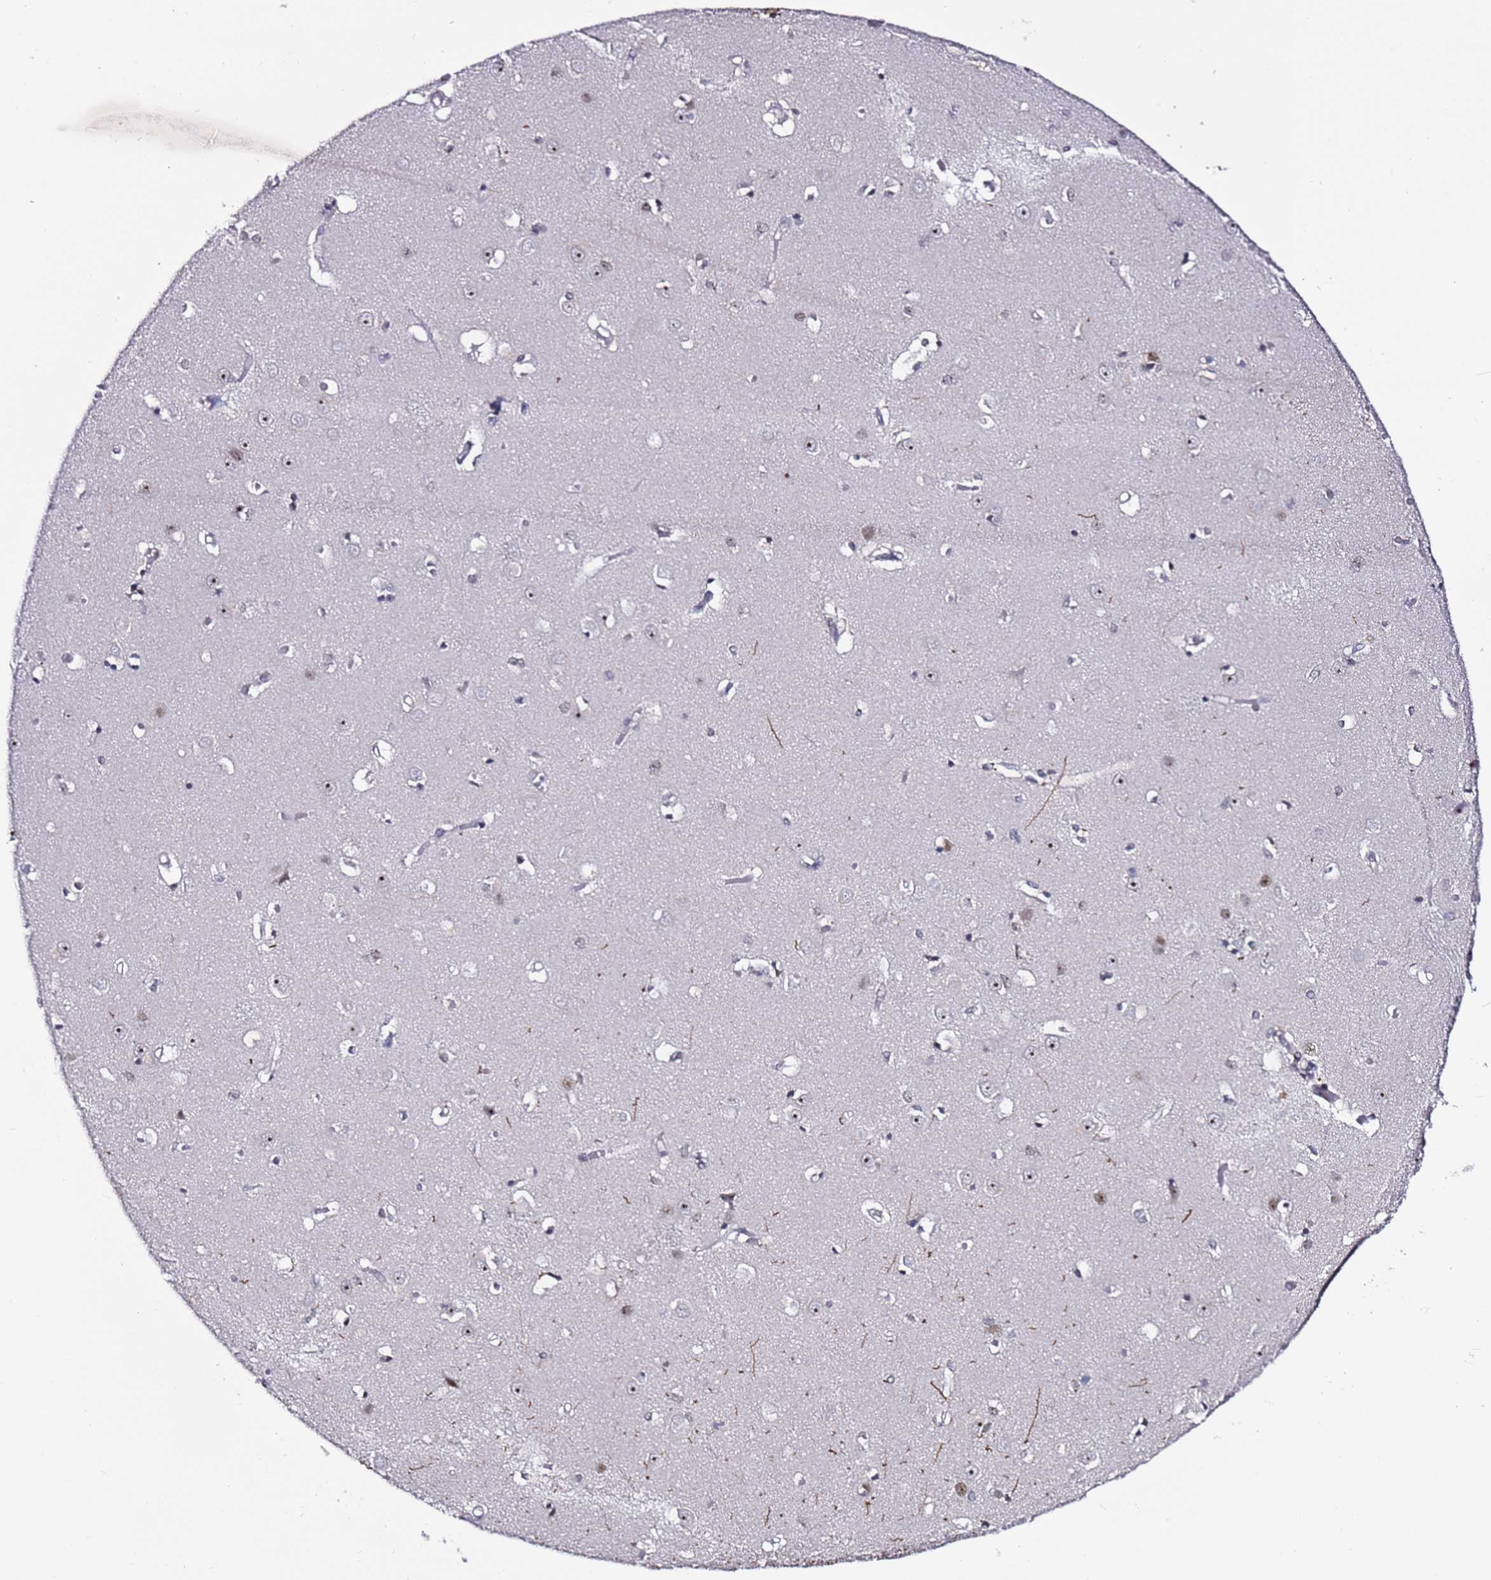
{"staining": {"intensity": "moderate", "quantity": "<25%", "location": "cytoplasmic/membranous,nuclear"}, "tissue": "caudate", "cell_type": "Glial cells", "image_type": "normal", "snomed": [{"axis": "morphology", "description": "Normal tissue, NOS"}, {"axis": "topography", "description": "Lateral ventricle wall"}], "caption": "Approximately <25% of glial cells in normal human caudate demonstrate moderate cytoplasmic/membranous,nuclear protein positivity as visualized by brown immunohistochemical staining.", "gene": "FCF1", "patient": {"sex": "male", "age": 37}}